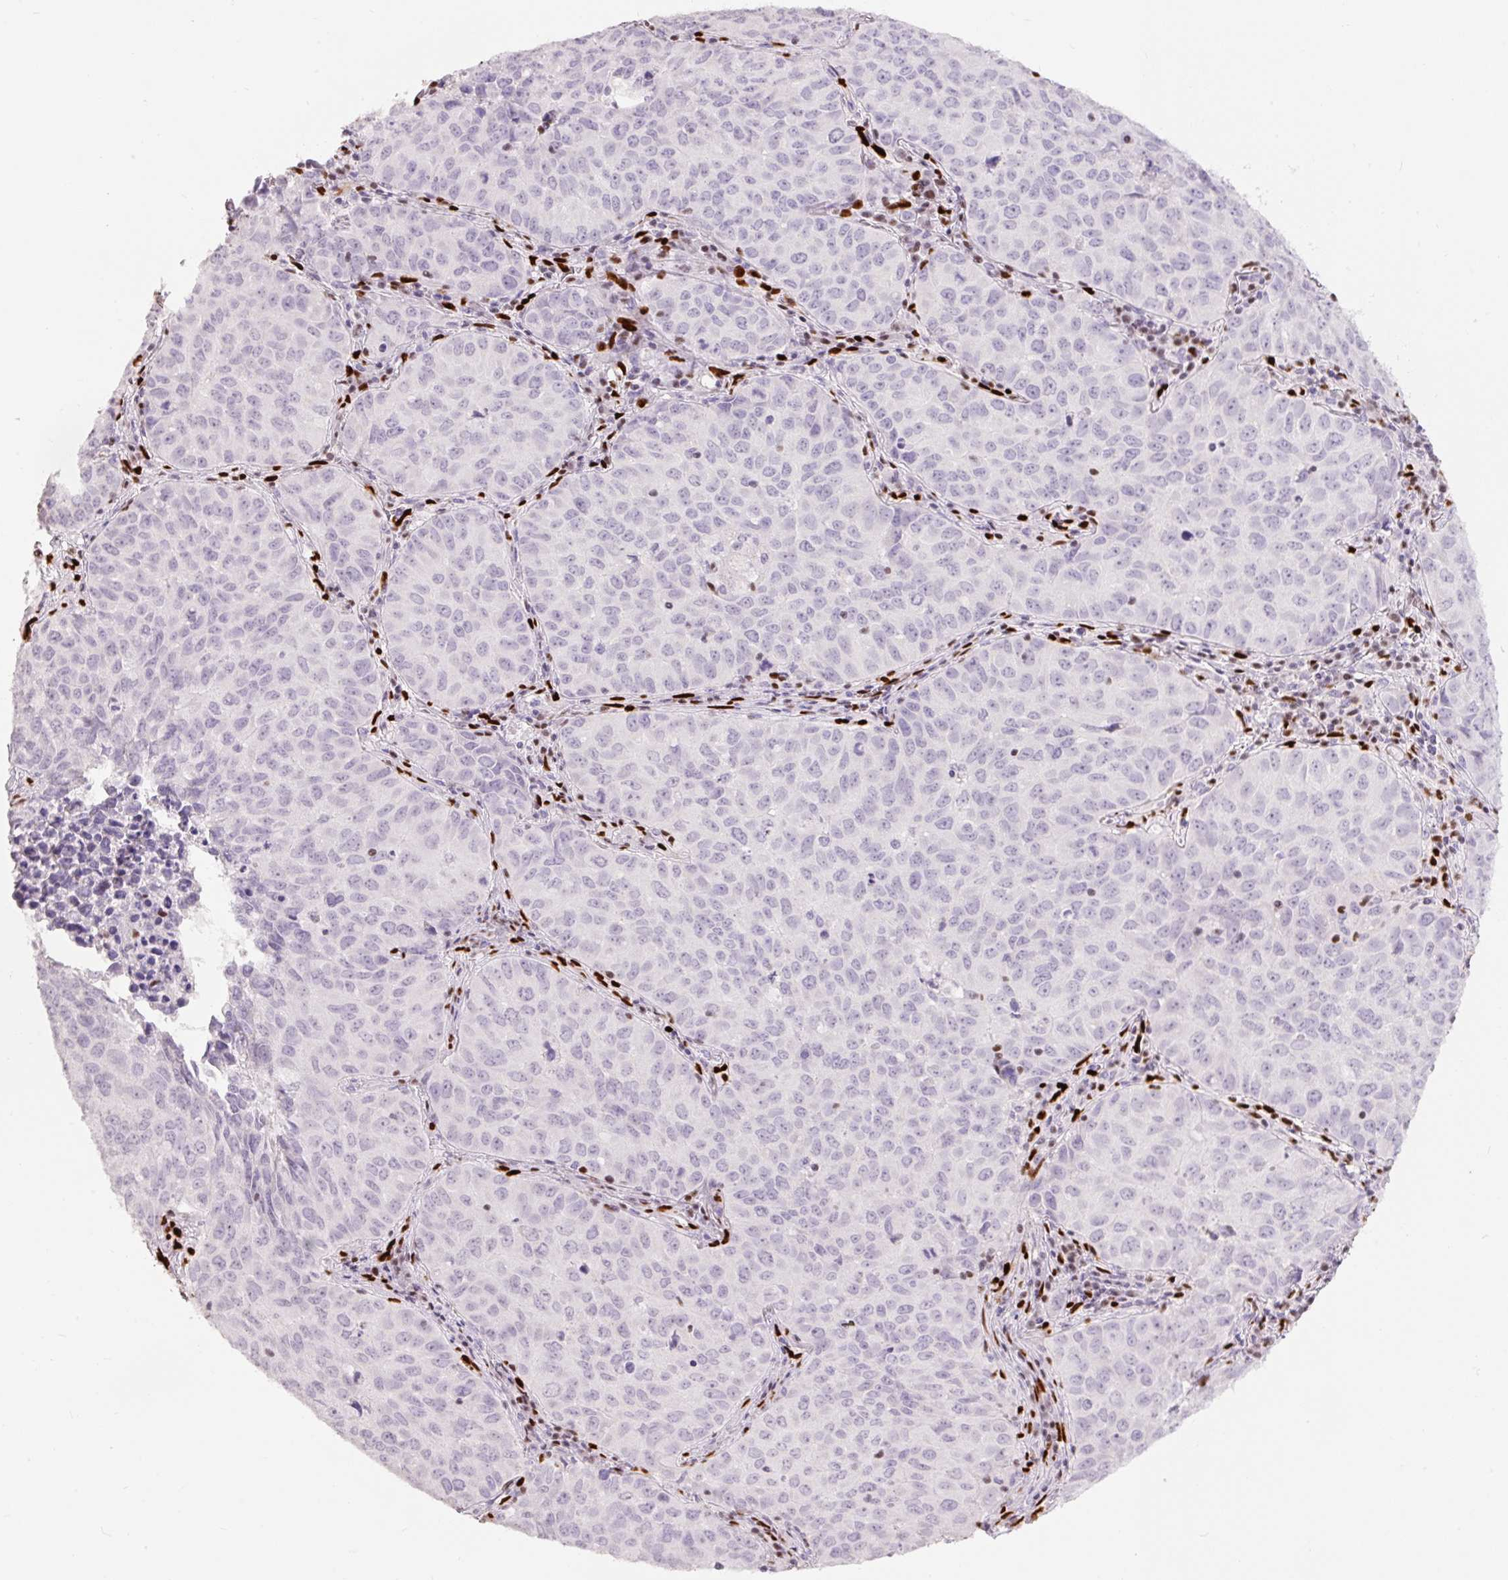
{"staining": {"intensity": "negative", "quantity": "none", "location": "none"}, "tissue": "lung cancer", "cell_type": "Tumor cells", "image_type": "cancer", "snomed": [{"axis": "morphology", "description": "Adenocarcinoma, NOS"}, {"axis": "topography", "description": "Lung"}], "caption": "The image exhibits no significant staining in tumor cells of lung adenocarcinoma.", "gene": "ZEB1", "patient": {"sex": "female", "age": 50}}